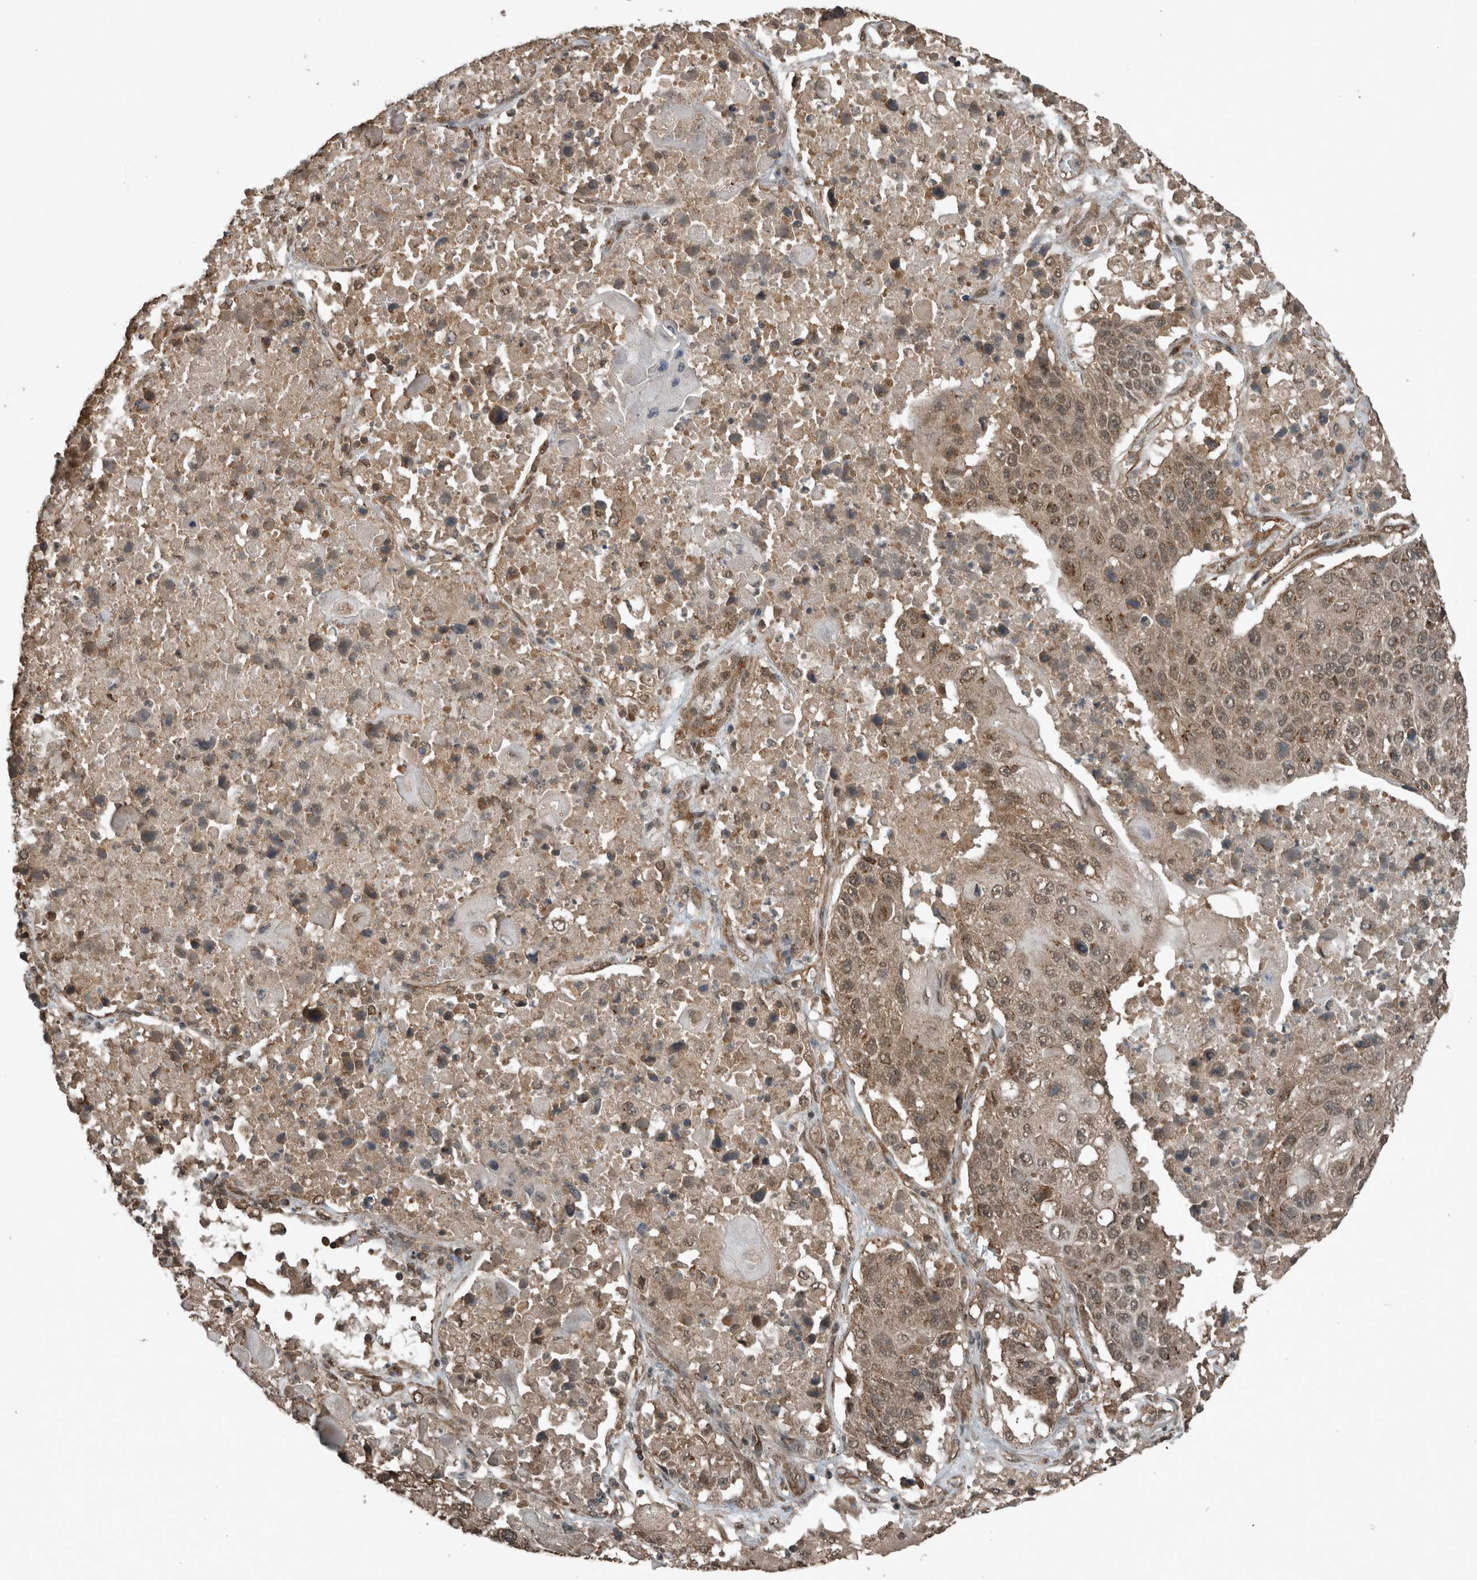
{"staining": {"intensity": "moderate", "quantity": "25%-75%", "location": "cytoplasmic/membranous,nuclear"}, "tissue": "lung cancer", "cell_type": "Tumor cells", "image_type": "cancer", "snomed": [{"axis": "morphology", "description": "Squamous cell carcinoma, NOS"}, {"axis": "topography", "description": "Lung"}], "caption": "The micrograph displays a brown stain indicating the presence of a protein in the cytoplasmic/membranous and nuclear of tumor cells in lung cancer.", "gene": "ARHGEF12", "patient": {"sex": "male", "age": 61}}